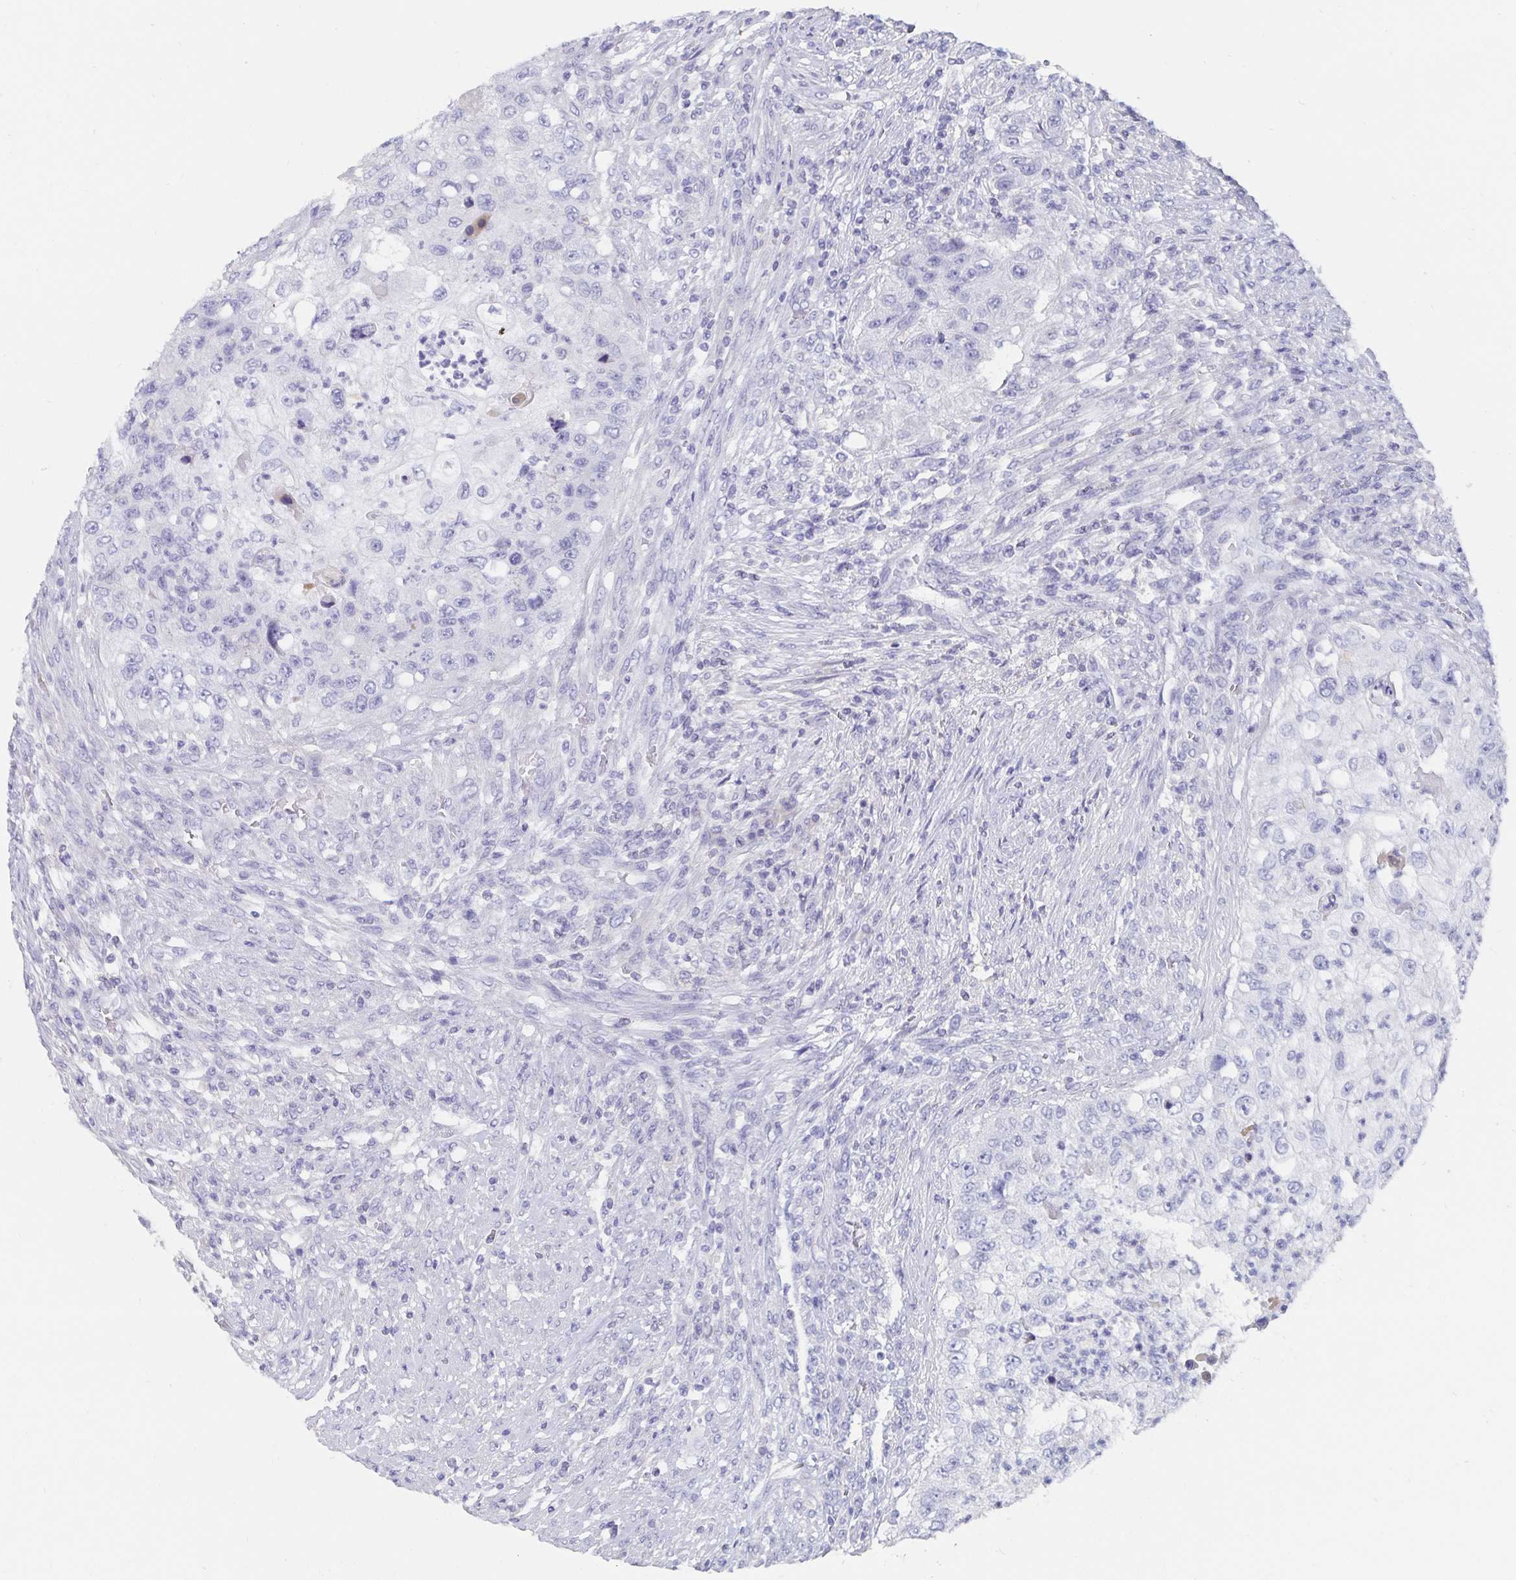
{"staining": {"intensity": "negative", "quantity": "none", "location": "none"}, "tissue": "urothelial cancer", "cell_type": "Tumor cells", "image_type": "cancer", "snomed": [{"axis": "morphology", "description": "Urothelial carcinoma, High grade"}, {"axis": "topography", "description": "Urinary bladder"}], "caption": "Immunohistochemistry (IHC) image of neoplastic tissue: urothelial cancer stained with DAB (3,3'-diaminobenzidine) shows no significant protein expression in tumor cells. (IHC, brightfield microscopy, high magnification).", "gene": "CFAP69", "patient": {"sex": "female", "age": 60}}